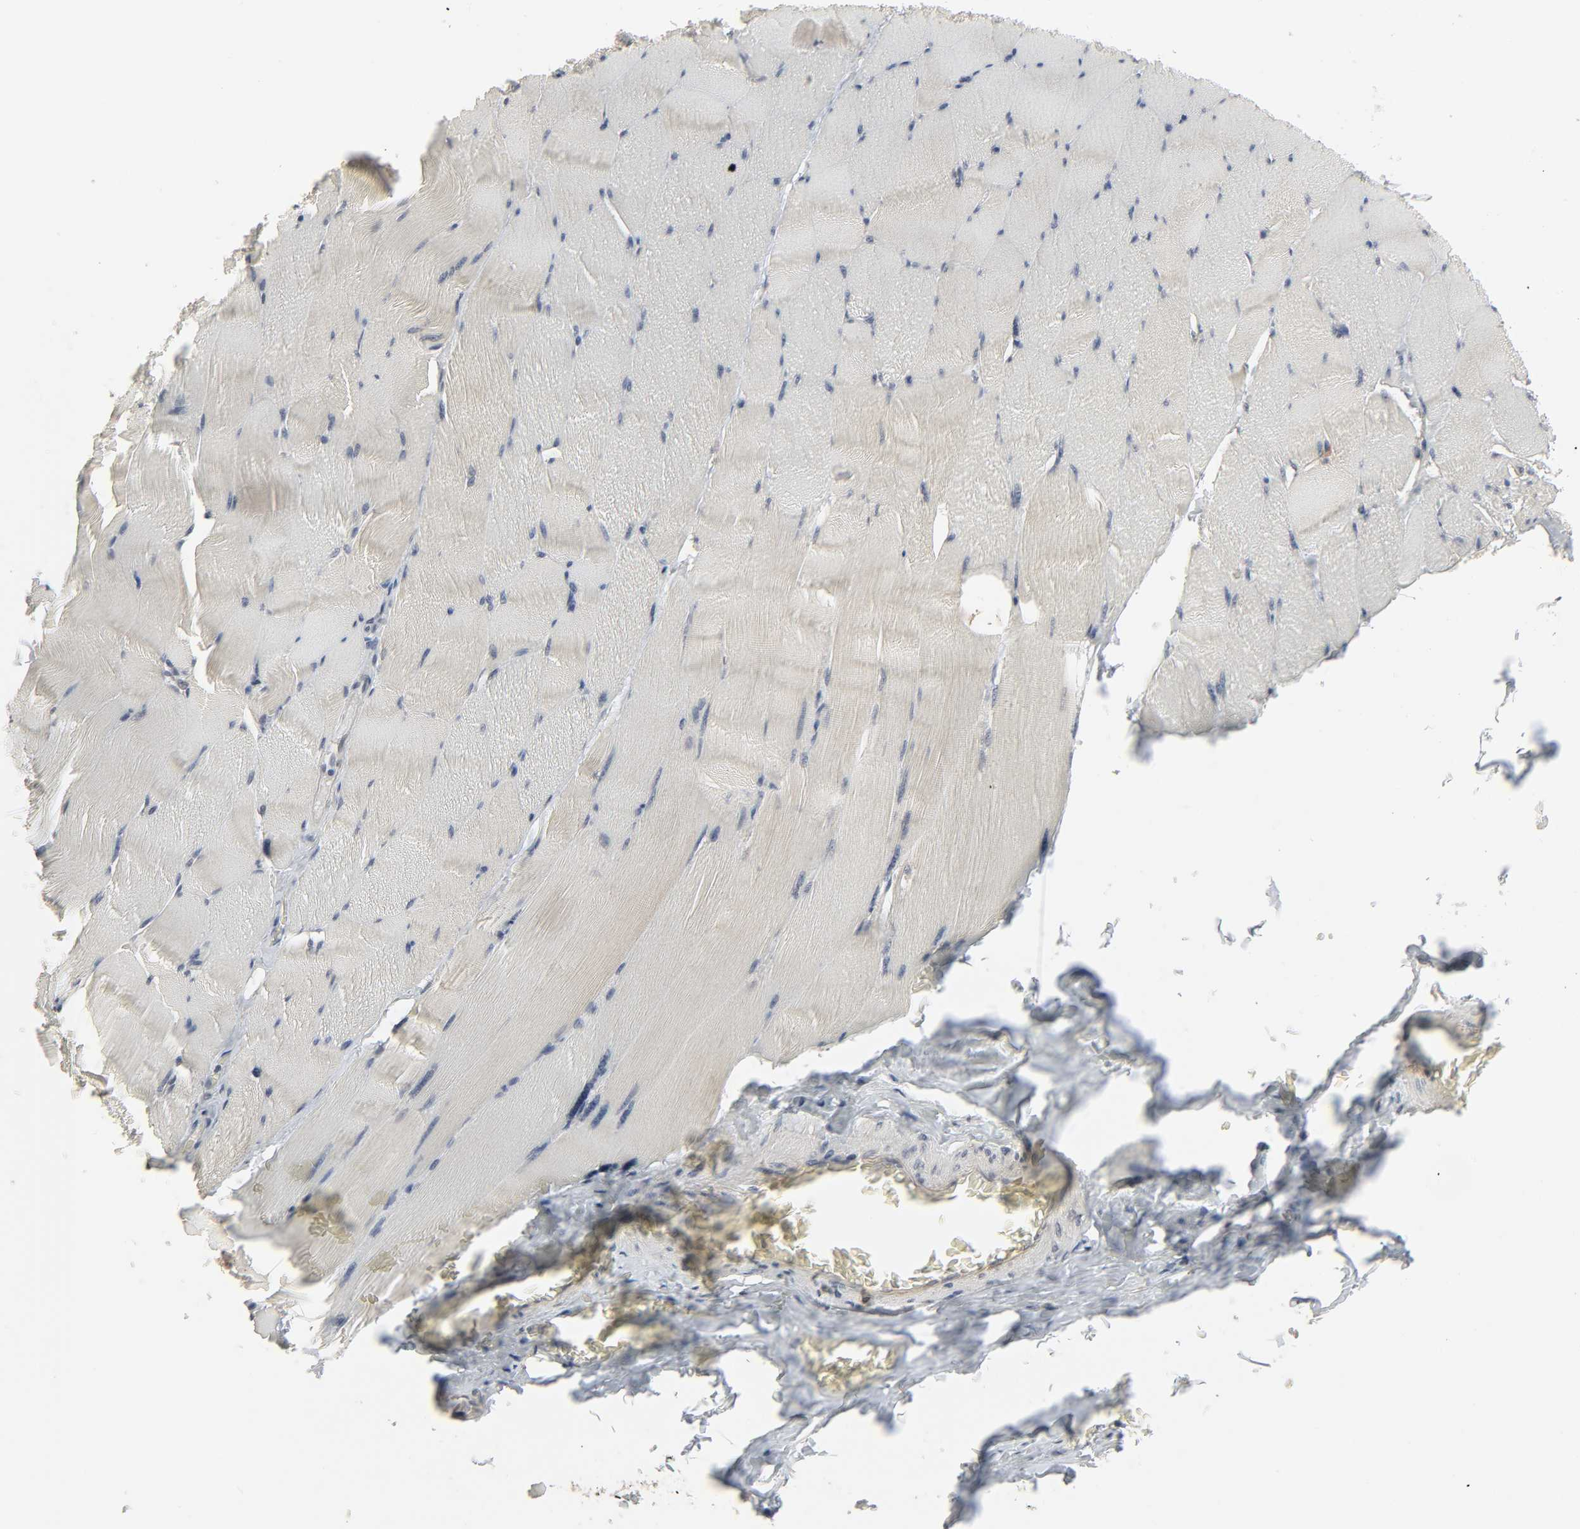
{"staining": {"intensity": "negative", "quantity": "none", "location": "none"}, "tissue": "skeletal muscle", "cell_type": "Myocytes", "image_type": "normal", "snomed": [{"axis": "morphology", "description": "Normal tissue, NOS"}, {"axis": "topography", "description": "Skeletal muscle"}], "caption": "There is no significant expression in myocytes of skeletal muscle. (DAB (3,3'-diaminobenzidine) IHC, high magnification).", "gene": "ZNF222", "patient": {"sex": "male", "age": 62}}